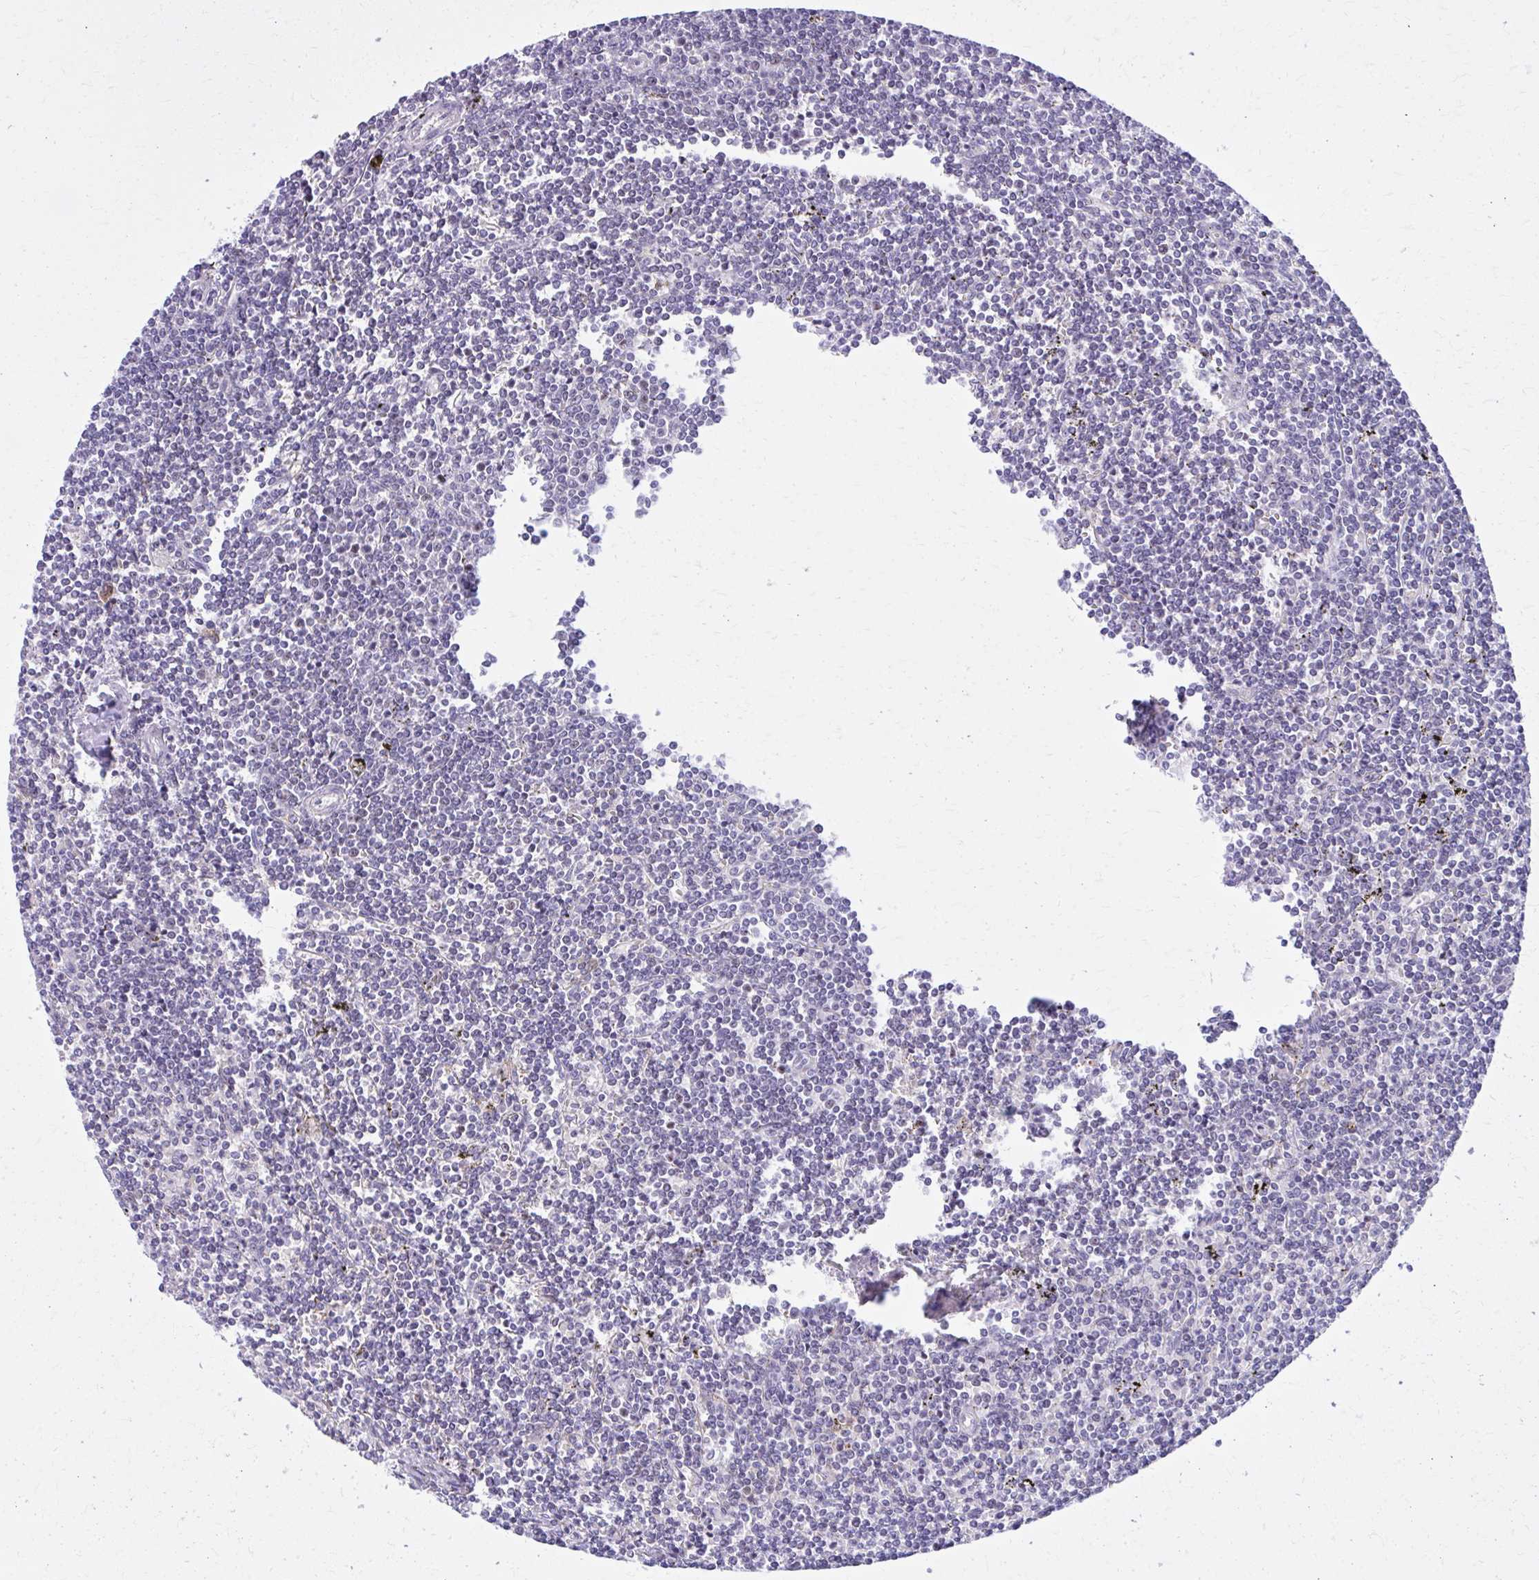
{"staining": {"intensity": "negative", "quantity": "none", "location": "none"}, "tissue": "lymphoma", "cell_type": "Tumor cells", "image_type": "cancer", "snomed": [{"axis": "morphology", "description": "Malignant lymphoma, non-Hodgkin's type, Low grade"}, {"axis": "topography", "description": "Spleen"}], "caption": "Tumor cells show no significant protein expression in low-grade malignant lymphoma, non-Hodgkin's type. Brightfield microscopy of IHC stained with DAB (3,3'-diaminobenzidine) (brown) and hematoxylin (blue), captured at high magnification.", "gene": "RASL11B", "patient": {"sex": "male", "age": 78}}